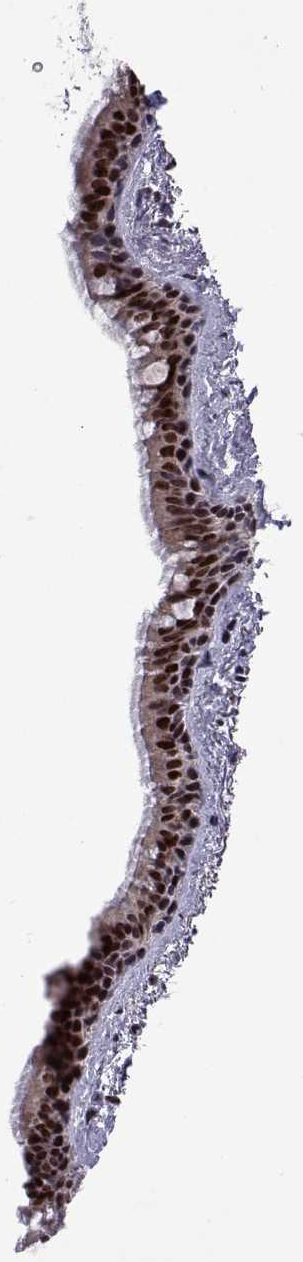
{"staining": {"intensity": "strong", "quantity": "25%-75%", "location": "nuclear"}, "tissue": "bronchus", "cell_type": "Respiratory epithelial cells", "image_type": "normal", "snomed": [{"axis": "morphology", "description": "Normal tissue, NOS"}, {"axis": "topography", "description": "Bronchus"}], "caption": "The histopathology image reveals a brown stain indicating the presence of a protein in the nuclear of respiratory epithelial cells in bronchus. The staining was performed using DAB (3,3'-diaminobenzidine), with brown indicating positive protein expression. Nuclei are stained blue with hematoxylin.", "gene": "EFCAB3", "patient": {"sex": "female", "age": 61}}